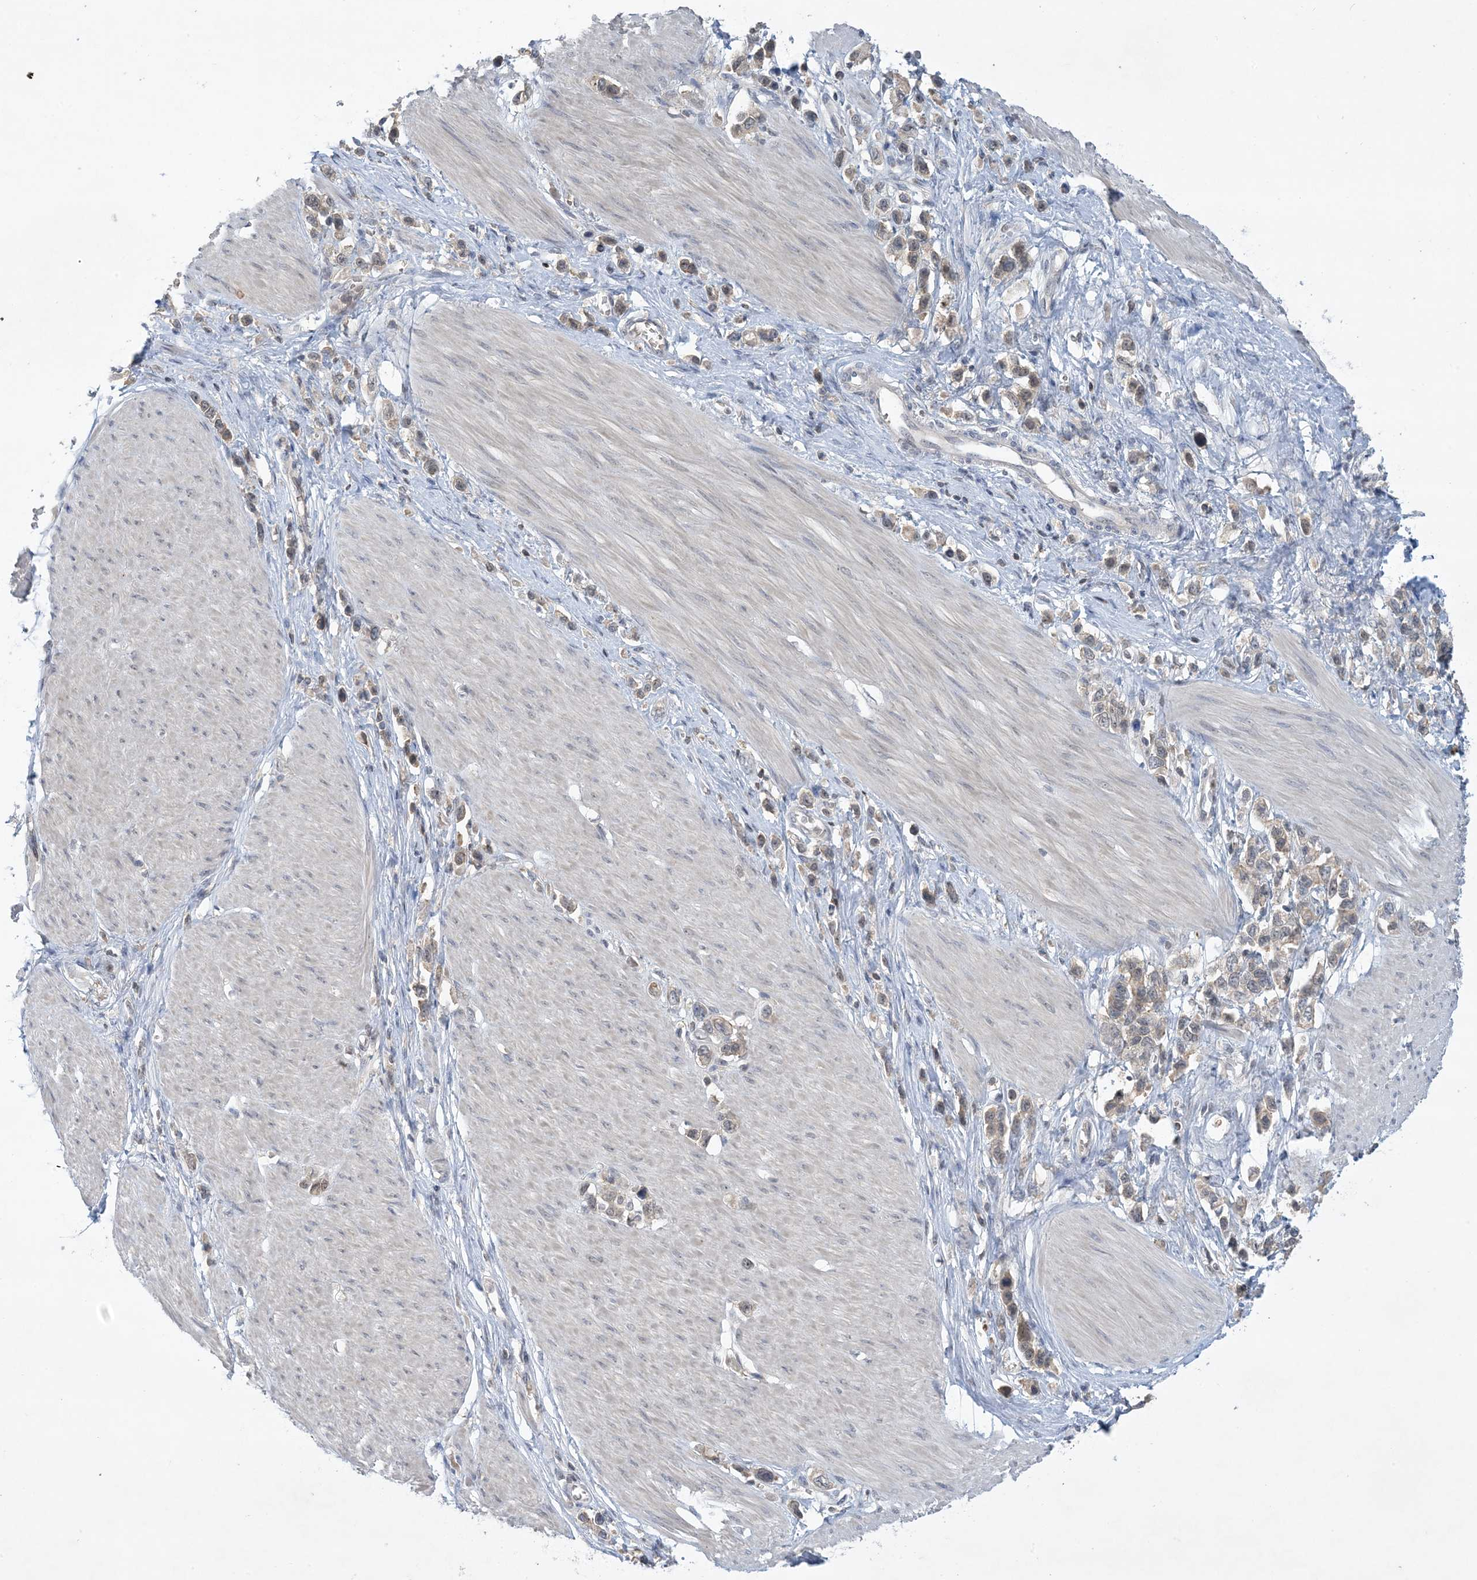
{"staining": {"intensity": "weak", "quantity": "<25%", "location": "cytoplasmic/membranous"}, "tissue": "stomach cancer", "cell_type": "Tumor cells", "image_type": "cancer", "snomed": [{"axis": "morphology", "description": "Adenocarcinoma, NOS"}, {"axis": "topography", "description": "Stomach"}], "caption": "DAB (3,3'-diaminobenzidine) immunohistochemical staining of human stomach cancer displays no significant expression in tumor cells.", "gene": "UBE2E1", "patient": {"sex": "female", "age": 65}}